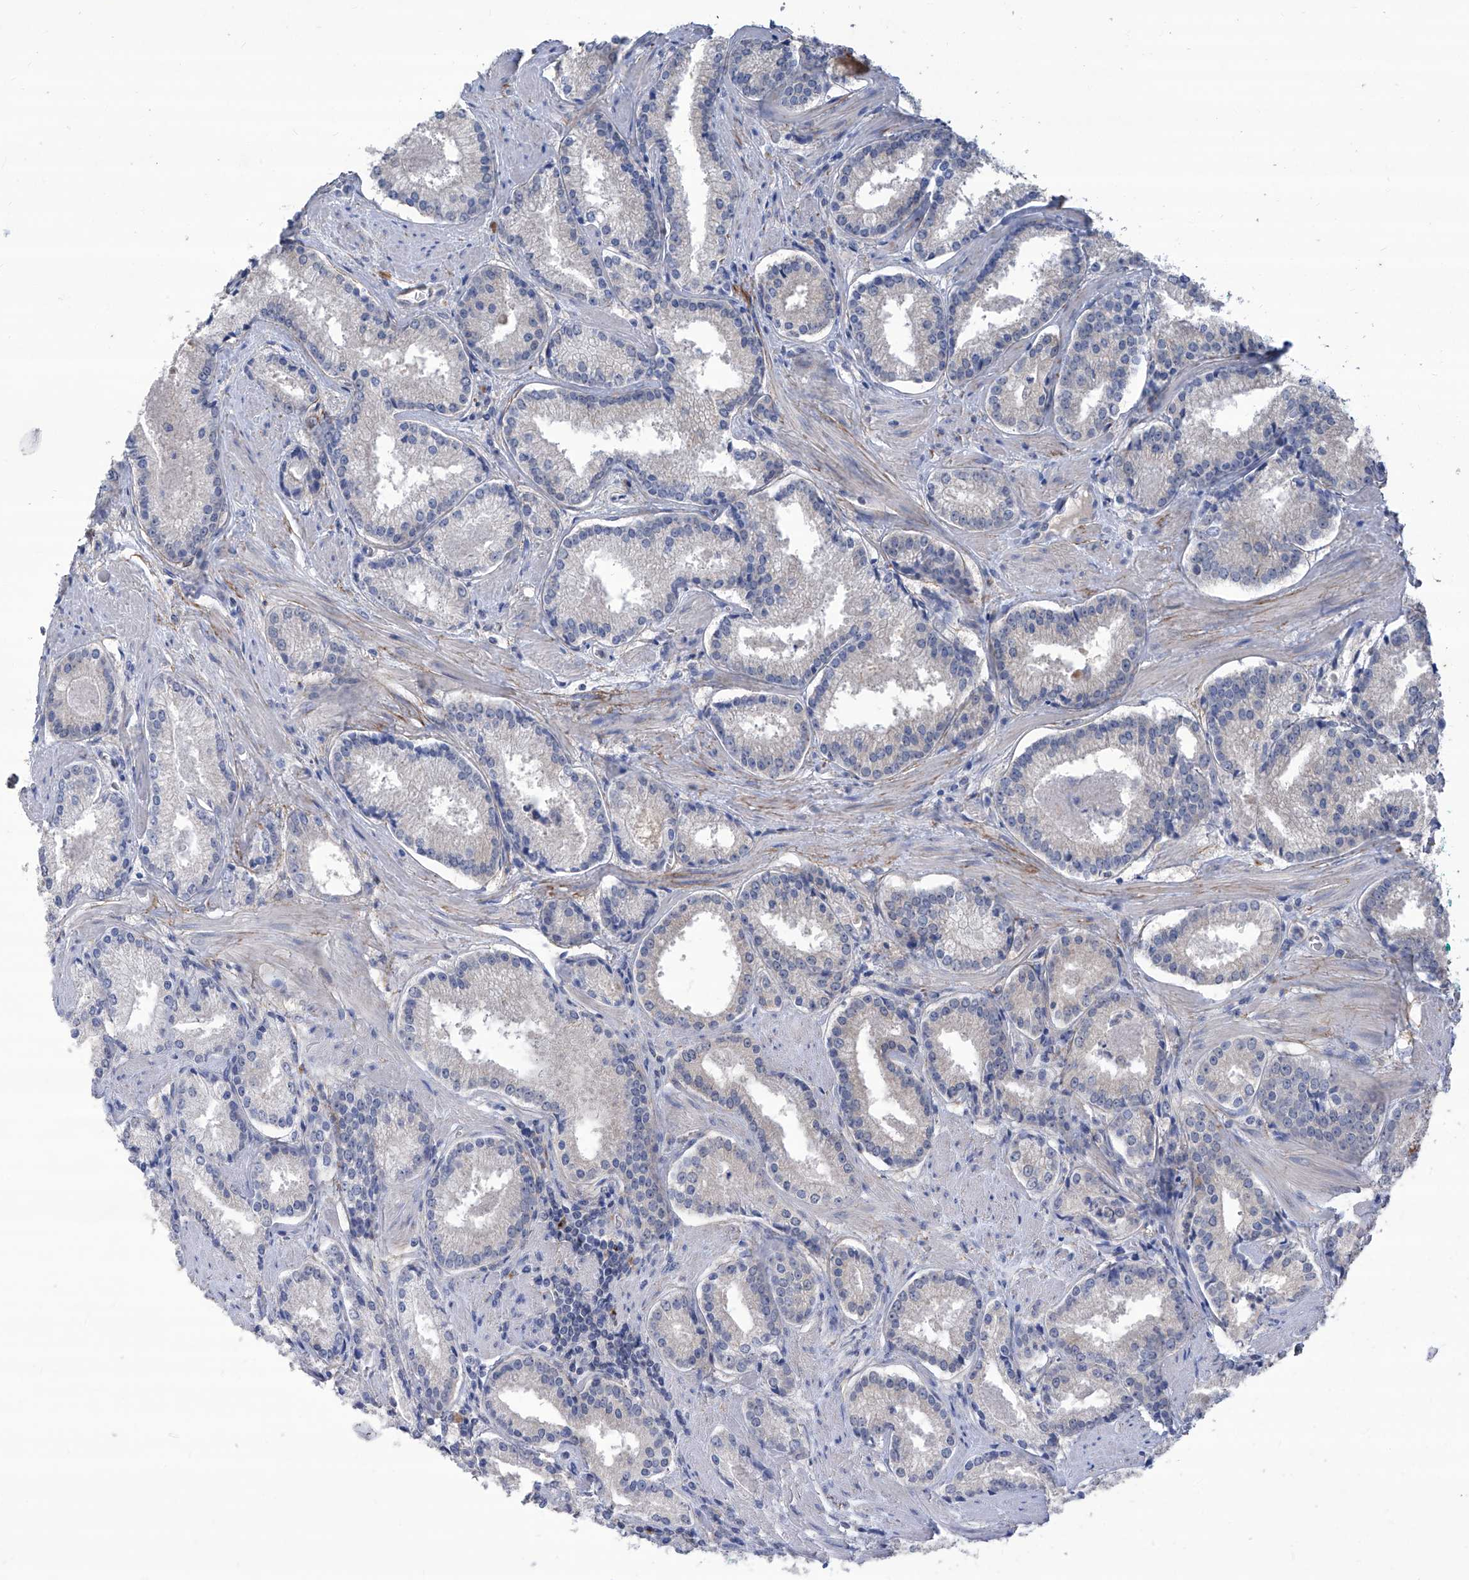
{"staining": {"intensity": "negative", "quantity": "none", "location": "none"}, "tissue": "prostate cancer", "cell_type": "Tumor cells", "image_type": "cancer", "snomed": [{"axis": "morphology", "description": "Adenocarcinoma, Low grade"}, {"axis": "topography", "description": "Prostate"}], "caption": "The histopathology image demonstrates no significant positivity in tumor cells of prostate cancer. Brightfield microscopy of immunohistochemistry stained with DAB (3,3'-diaminobenzidine) (brown) and hematoxylin (blue), captured at high magnification.", "gene": "TXNIP", "patient": {"sex": "male", "age": 54}}